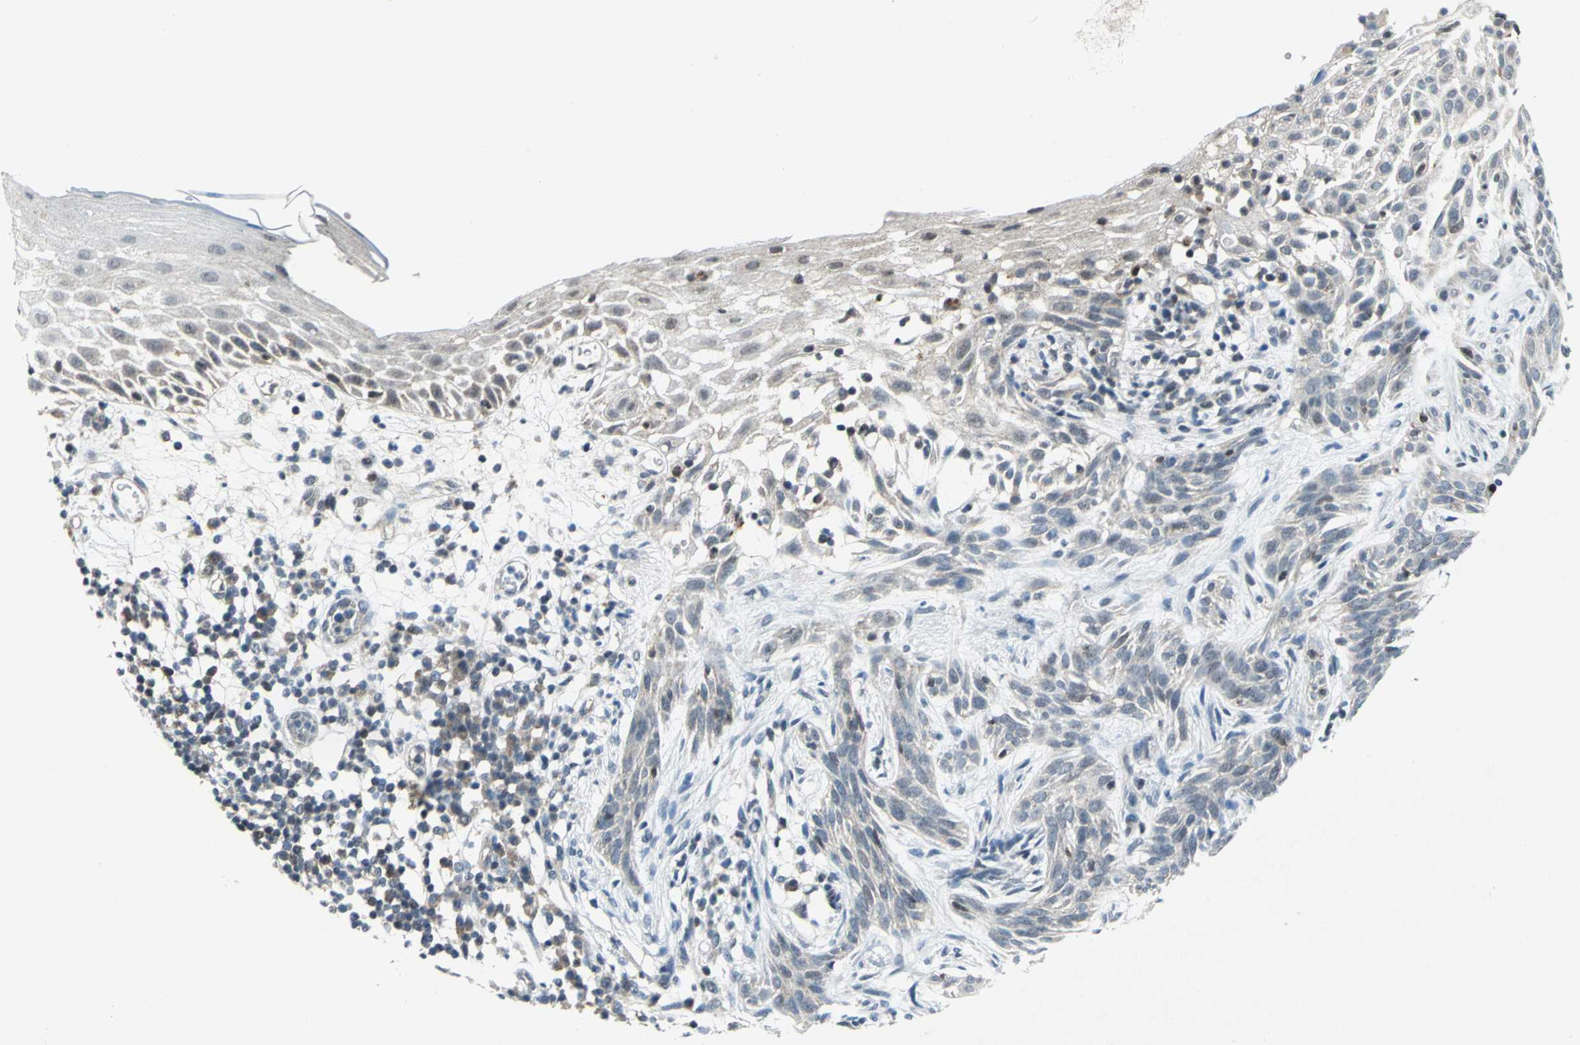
{"staining": {"intensity": "negative", "quantity": "none", "location": "none"}, "tissue": "skin cancer", "cell_type": "Tumor cells", "image_type": "cancer", "snomed": [{"axis": "morphology", "description": "Normal tissue, NOS"}, {"axis": "morphology", "description": "Basal cell carcinoma"}, {"axis": "topography", "description": "Skin"}], "caption": "Tumor cells show no significant staining in skin cancer.", "gene": "PIN1", "patient": {"sex": "female", "age": 69}}